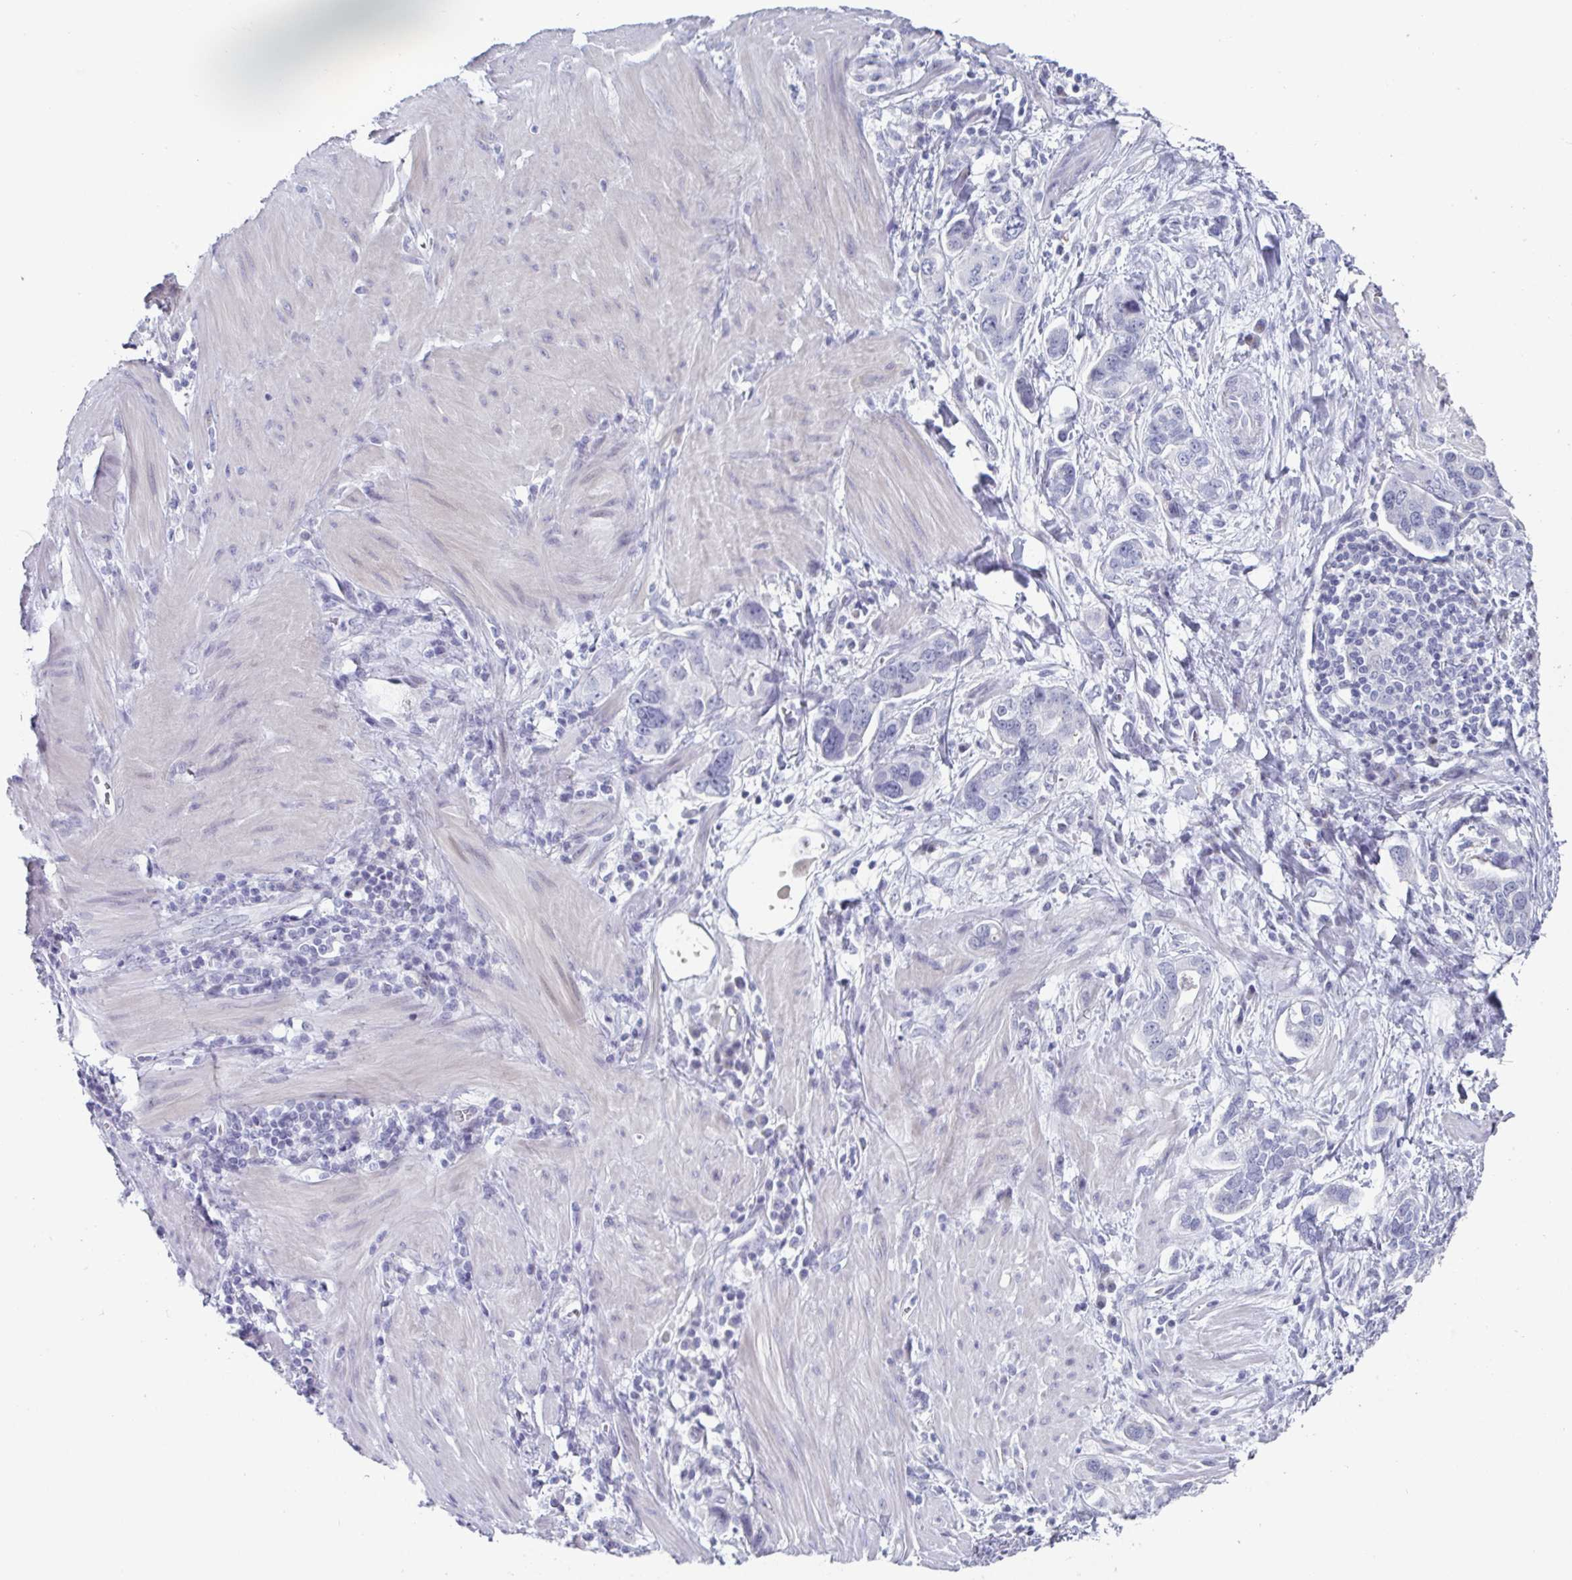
{"staining": {"intensity": "negative", "quantity": "none", "location": "none"}, "tissue": "stomach cancer", "cell_type": "Tumor cells", "image_type": "cancer", "snomed": [{"axis": "morphology", "description": "Adenocarcinoma, NOS"}, {"axis": "topography", "description": "Stomach, lower"}], "caption": "Immunohistochemical staining of human stomach cancer (adenocarcinoma) exhibits no significant positivity in tumor cells. The staining is performed using DAB (3,3'-diaminobenzidine) brown chromogen with nuclei counter-stained in using hematoxylin.", "gene": "VSIG10L", "patient": {"sex": "female", "age": 93}}